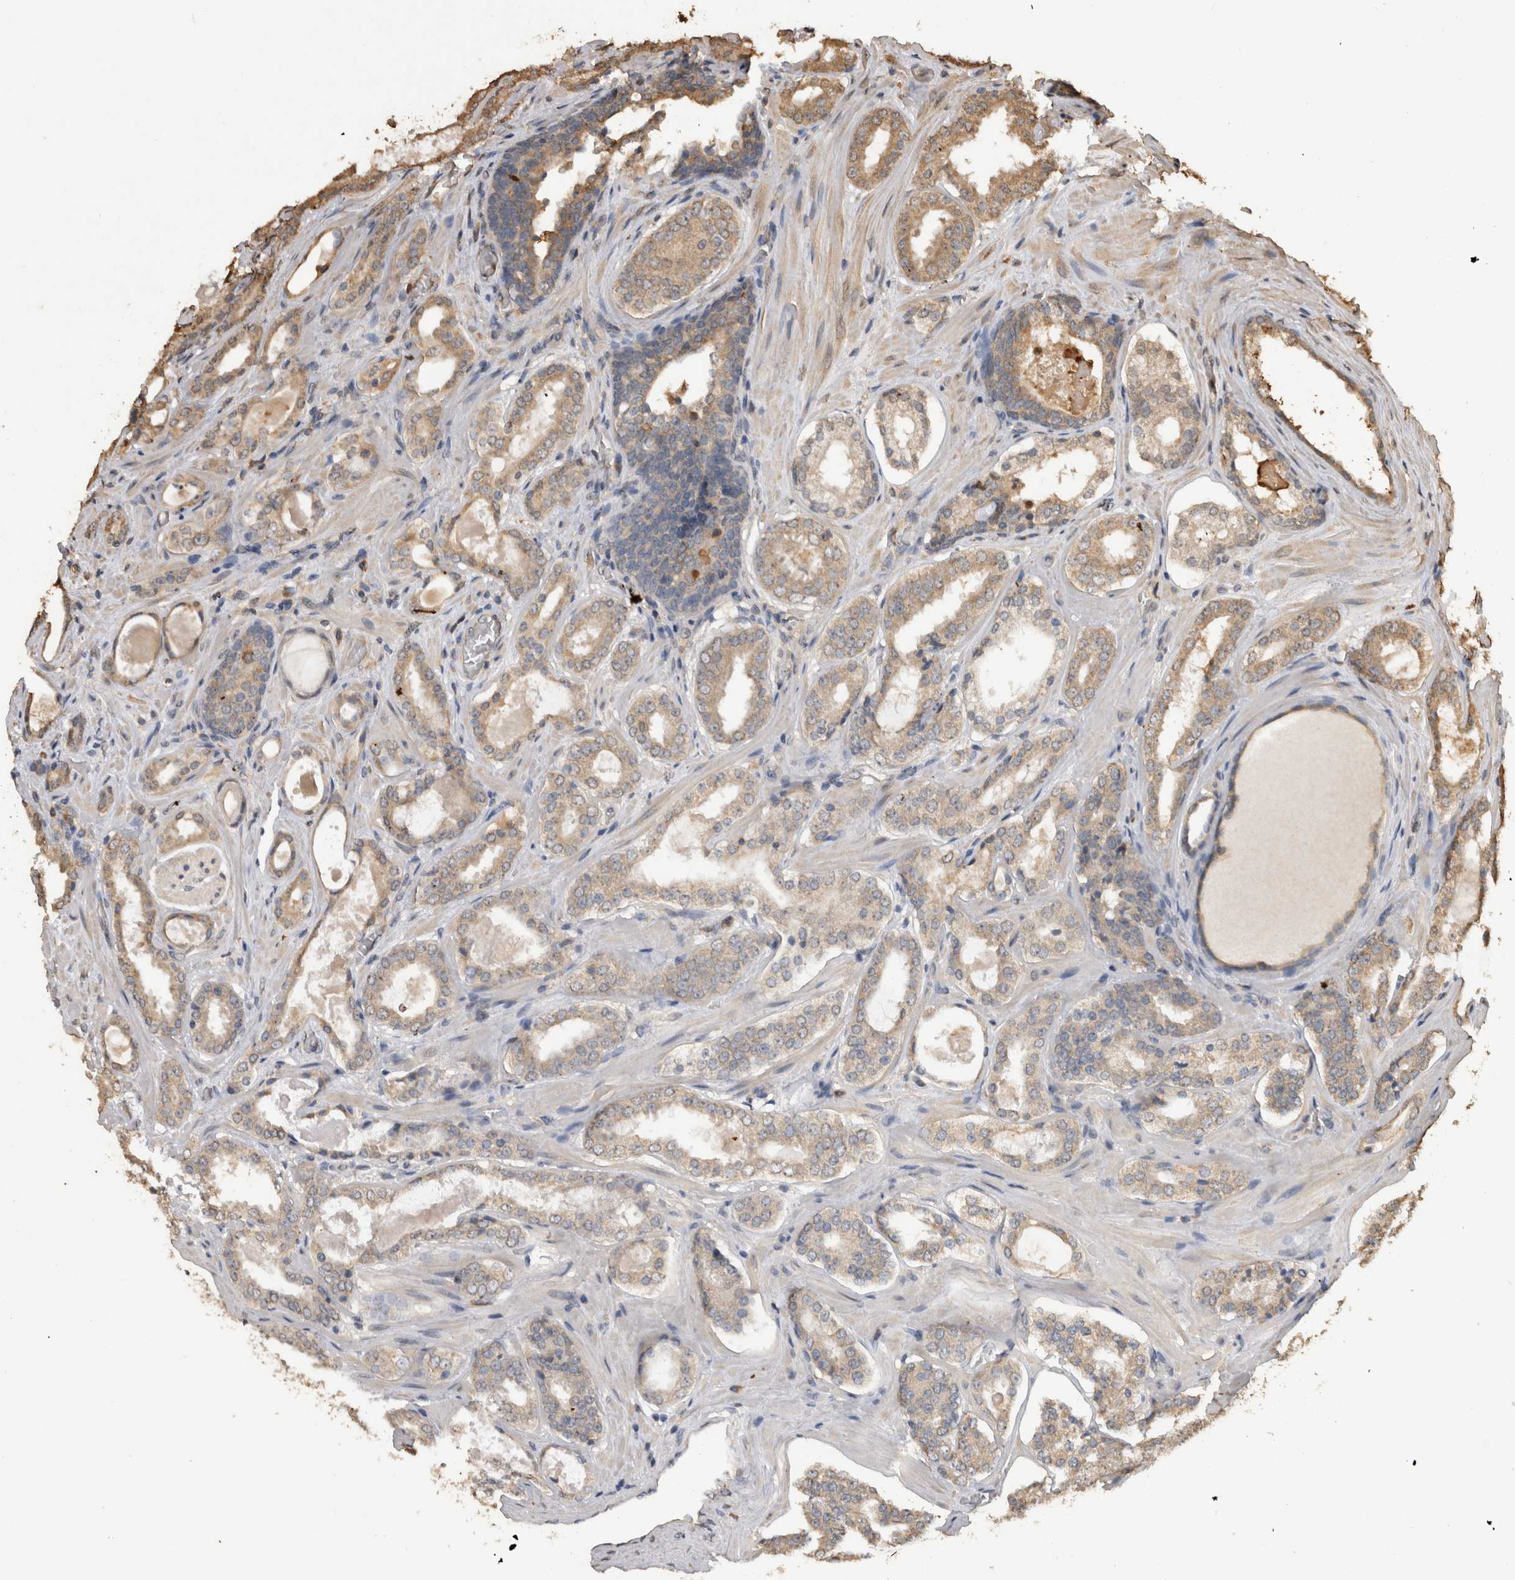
{"staining": {"intensity": "weak", "quantity": ">75%", "location": "cytoplasmic/membranous"}, "tissue": "prostate cancer", "cell_type": "Tumor cells", "image_type": "cancer", "snomed": [{"axis": "morphology", "description": "Adenocarcinoma, High grade"}, {"axis": "topography", "description": "Prostate"}], "caption": "Immunohistochemical staining of human prostate adenocarcinoma (high-grade) demonstrates low levels of weak cytoplasmic/membranous staining in about >75% of tumor cells.", "gene": "SOCS5", "patient": {"sex": "male", "age": 60}}